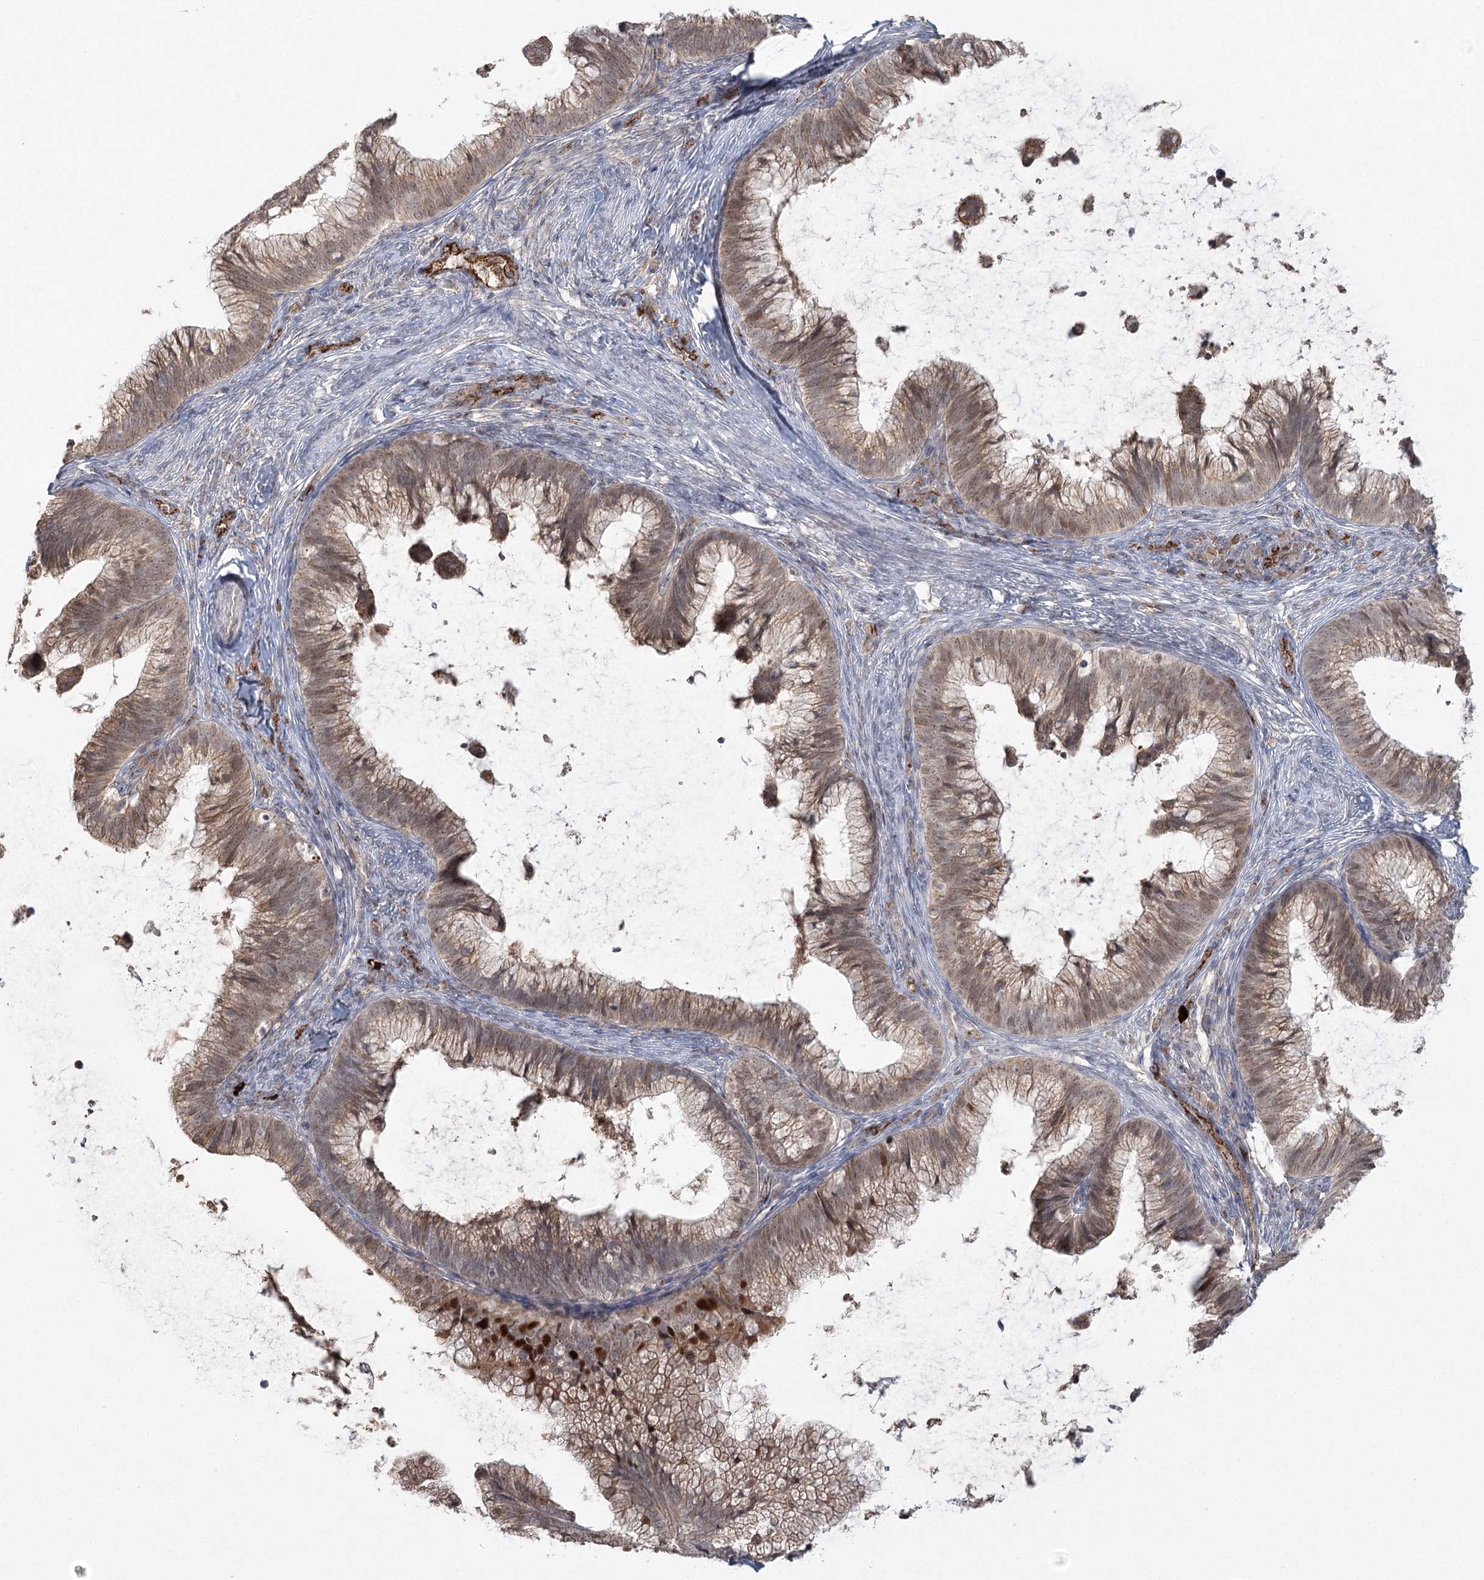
{"staining": {"intensity": "weak", "quantity": ">75%", "location": "cytoplasmic/membranous,nuclear"}, "tissue": "cervical cancer", "cell_type": "Tumor cells", "image_type": "cancer", "snomed": [{"axis": "morphology", "description": "Adenocarcinoma, NOS"}, {"axis": "topography", "description": "Cervix"}], "caption": "The photomicrograph shows a brown stain indicating the presence of a protein in the cytoplasmic/membranous and nuclear of tumor cells in adenocarcinoma (cervical). (DAB = brown stain, brightfield microscopy at high magnification).", "gene": "KBTBD4", "patient": {"sex": "female", "age": 36}}